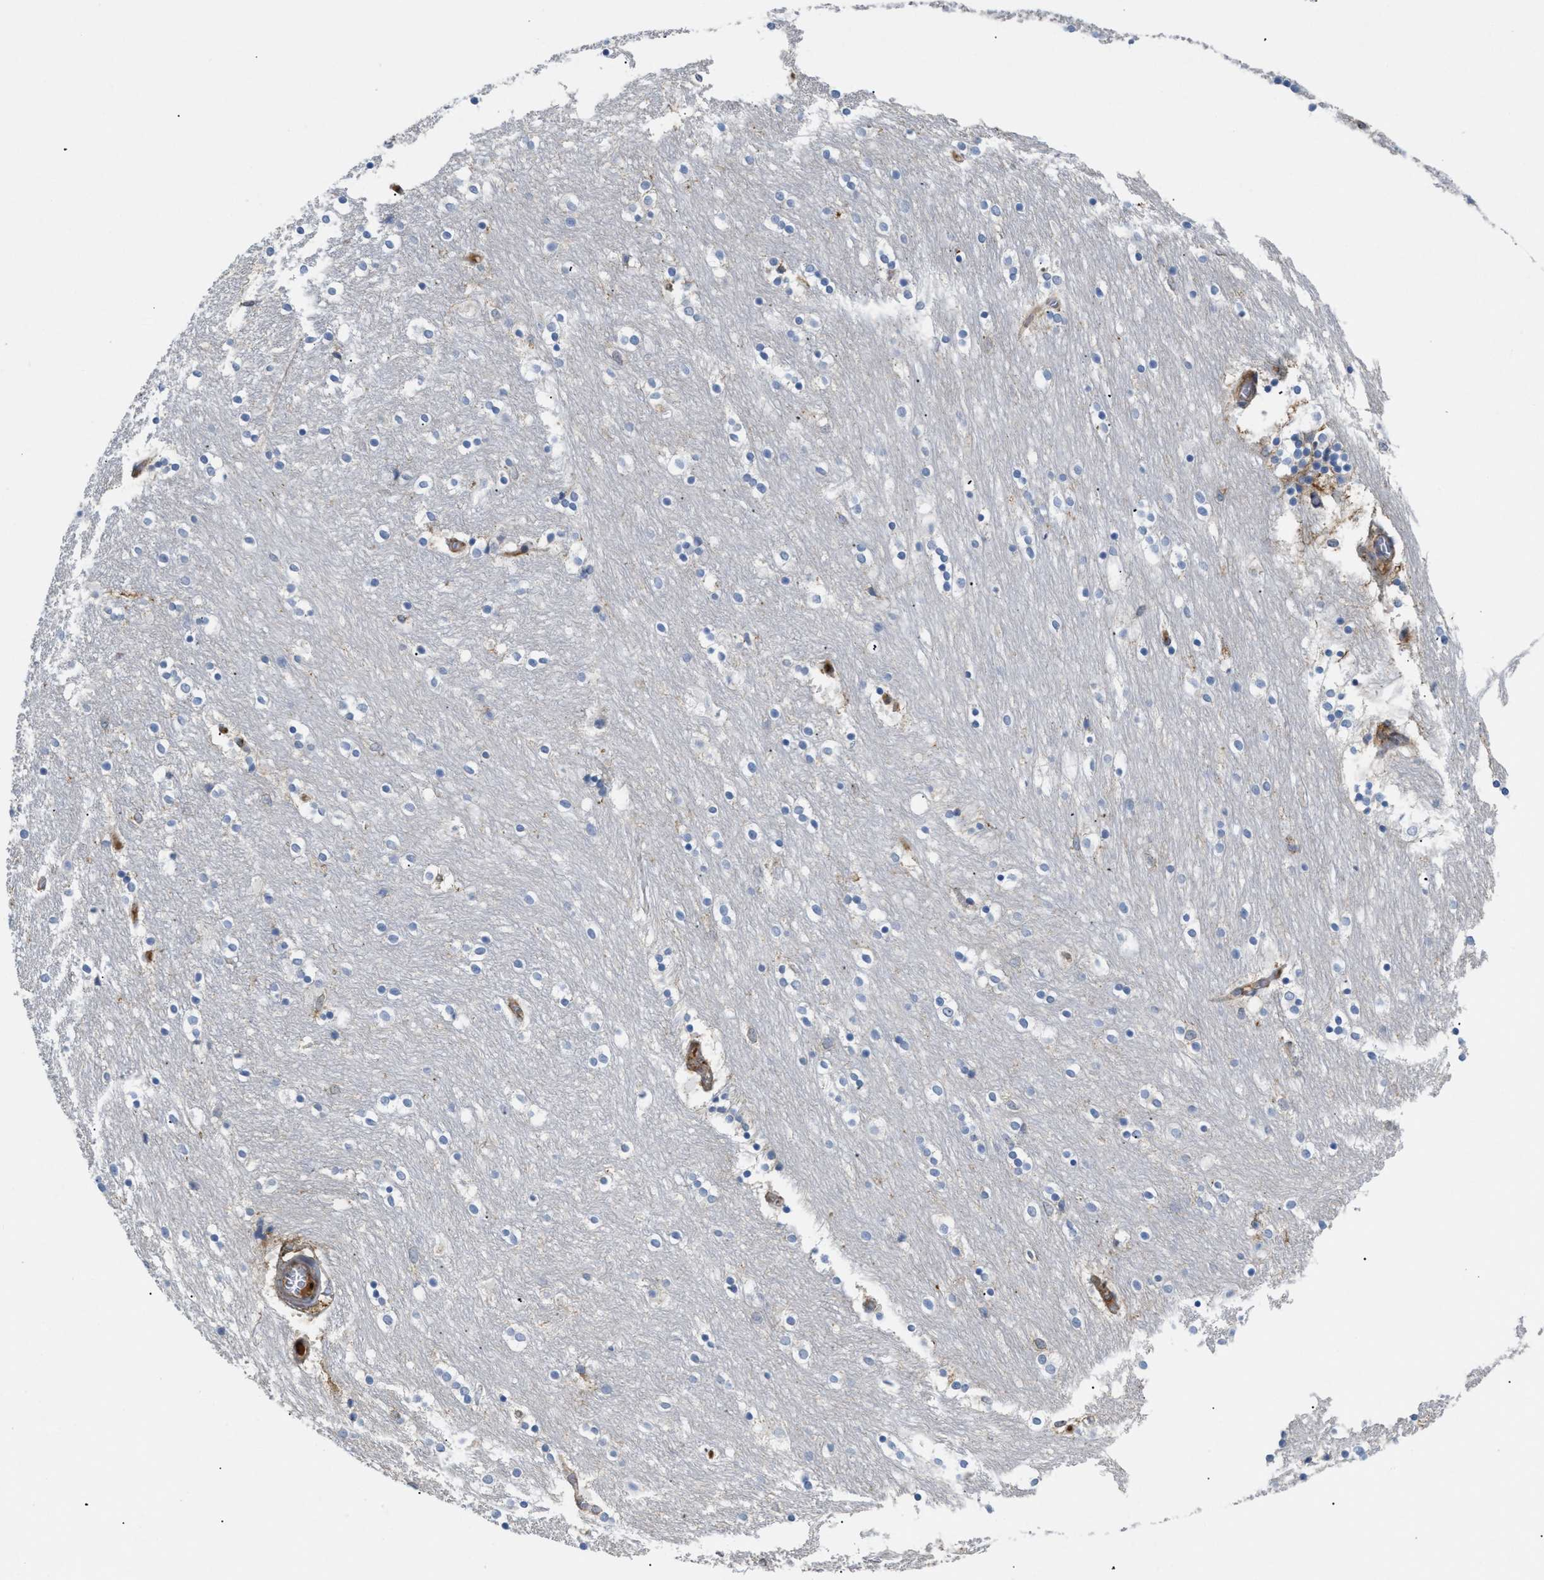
{"staining": {"intensity": "negative", "quantity": "none", "location": "none"}, "tissue": "caudate", "cell_type": "Glial cells", "image_type": "normal", "snomed": [{"axis": "morphology", "description": "Normal tissue, NOS"}, {"axis": "topography", "description": "Lateral ventricle wall"}], "caption": "Immunohistochemistry photomicrograph of benign caudate: human caudate stained with DAB (3,3'-diaminobenzidine) demonstrates no significant protein expression in glial cells. (DAB (3,3'-diaminobenzidine) immunohistochemistry, high magnification).", "gene": "ANXA4", "patient": {"sex": "female", "age": 54}}